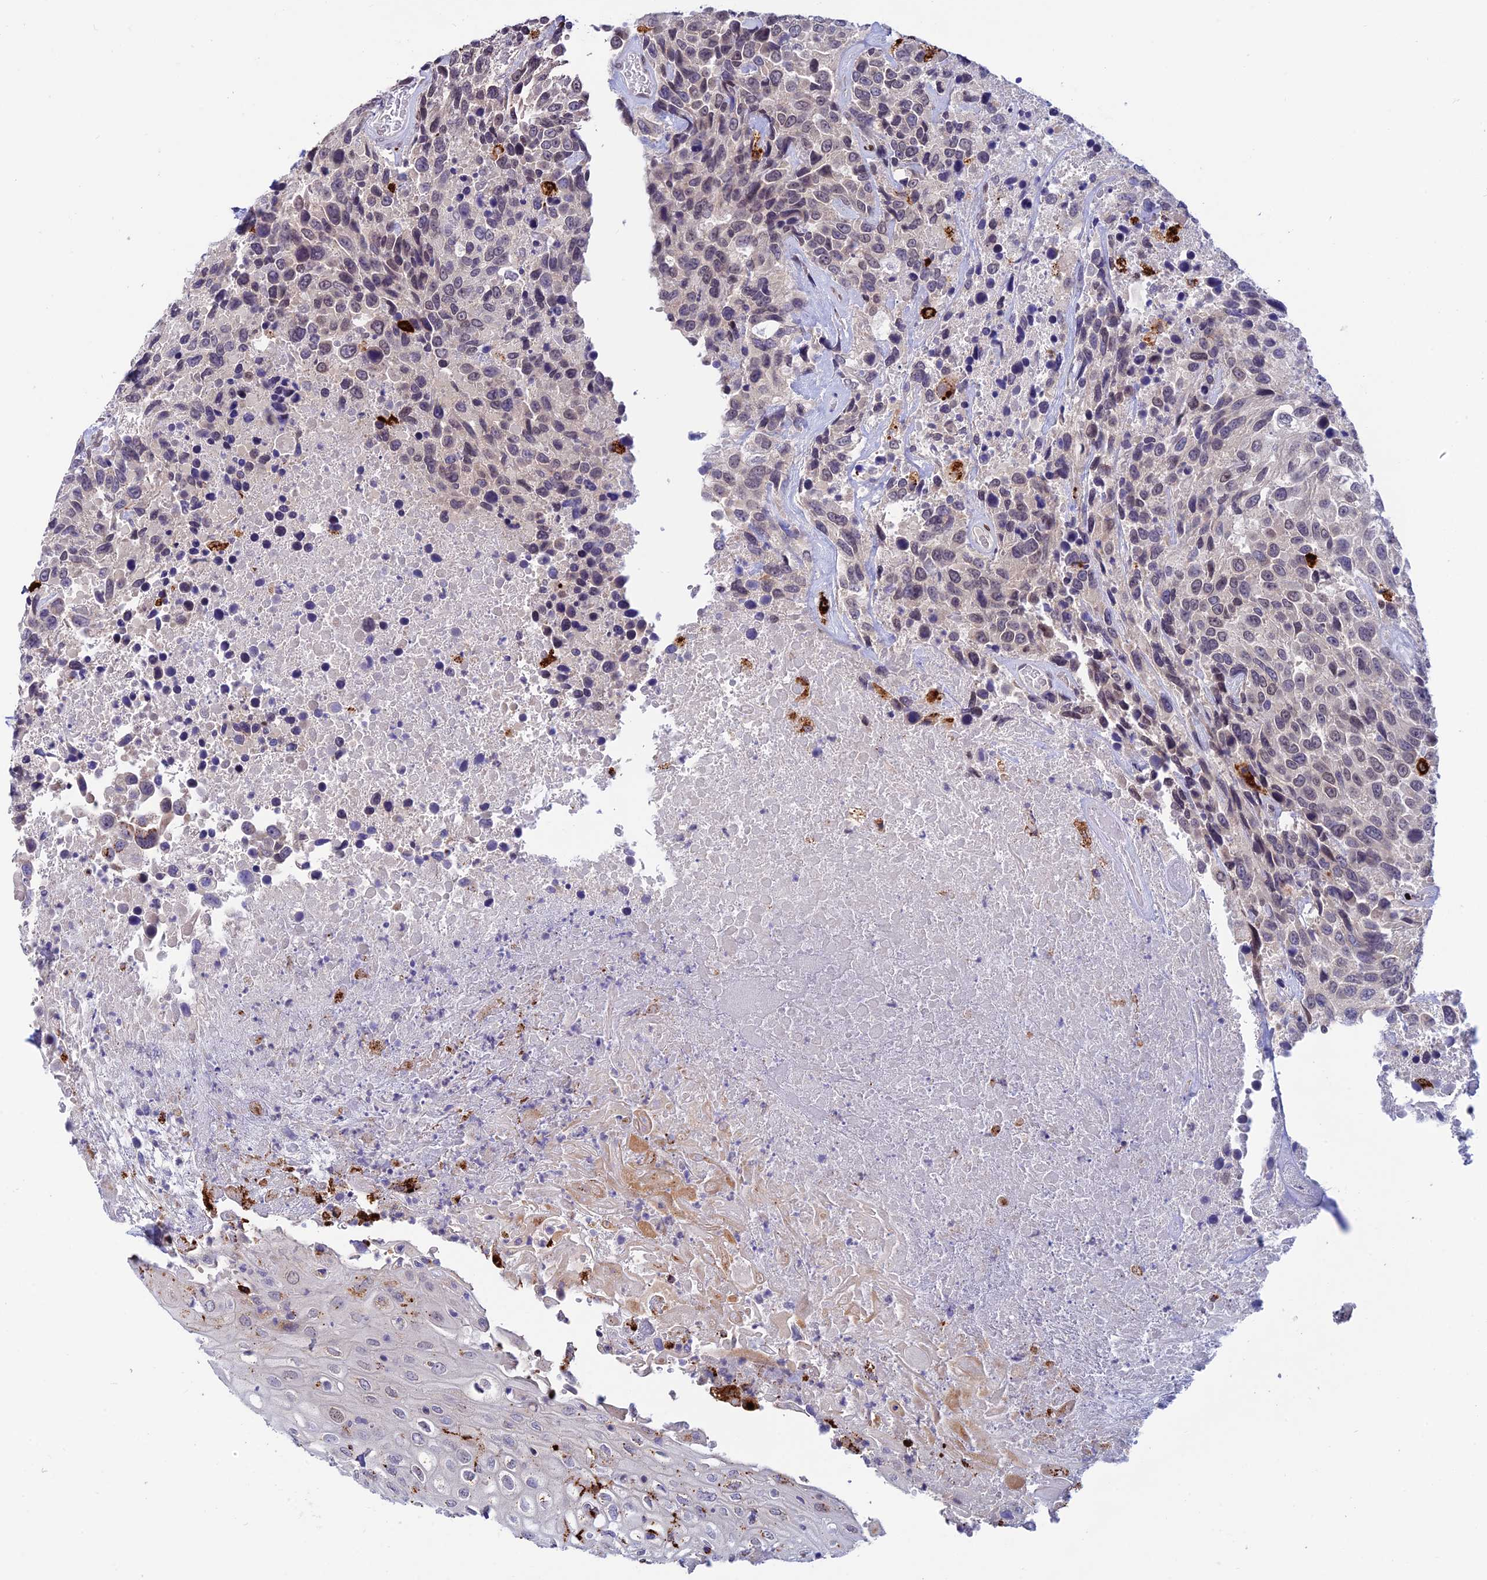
{"staining": {"intensity": "weak", "quantity": "<25%", "location": "nuclear"}, "tissue": "urothelial cancer", "cell_type": "Tumor cells", "image_type": "cancer", "snomed": [{"axis": "morphology", "description": "Urothelial carcinoma, High grade"}, {"axis": "topography", "description": "Urinary bladder"}], "caption": "Tumor cells show no significant protein positivity in urothelial carcinoma (high-grade). (DAB immunohistochemistry (IHC) visualized using brightfield microscopy, high magnification).", "gene": "HIC1", "patient": {"sex": "female", "age": 70}}